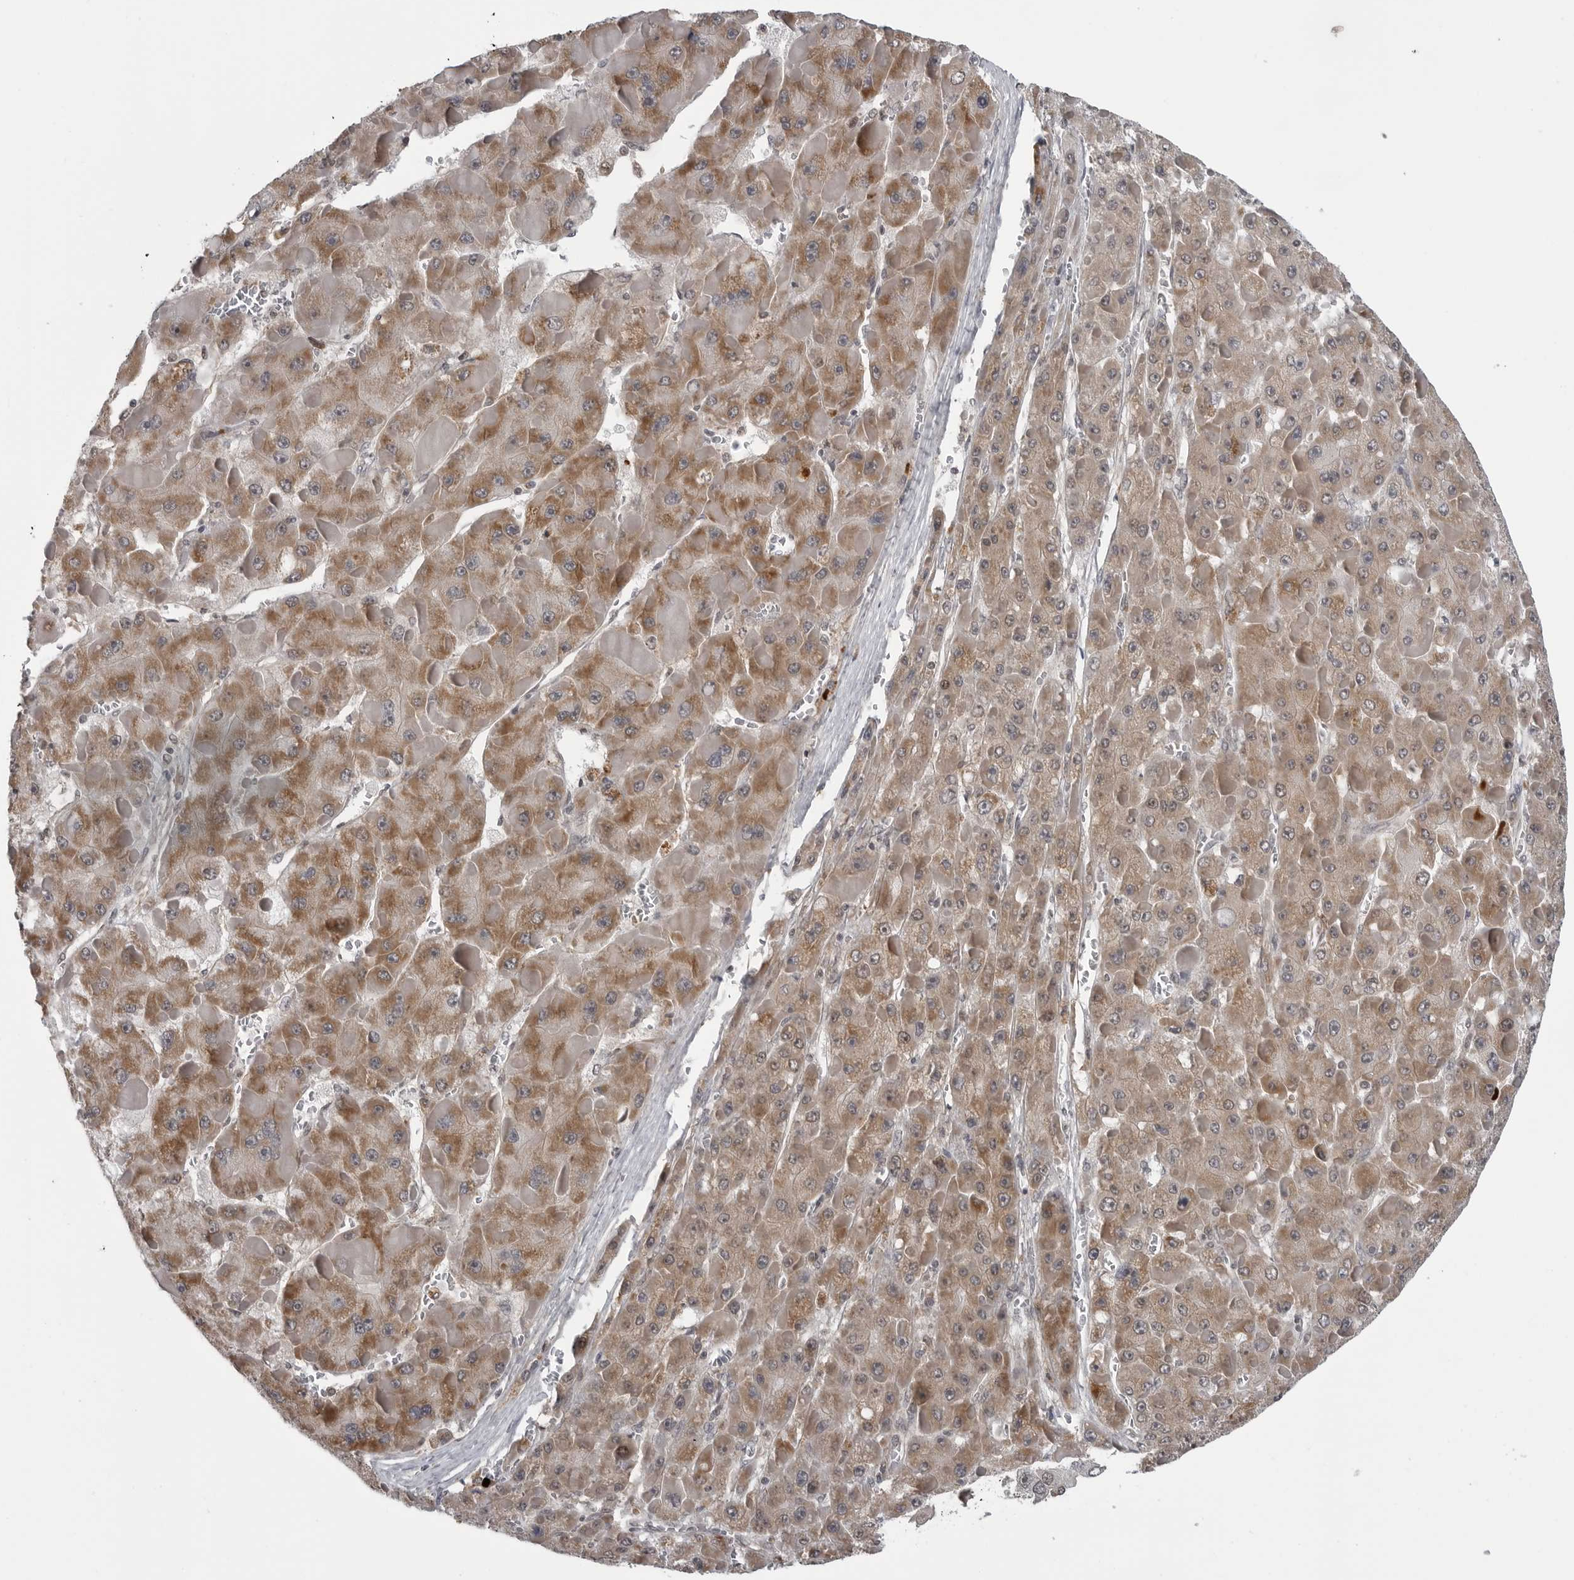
{"staining": {"intensity": "moderate", "quantity": ">75%", "location": "cytoplasmic/membranous"}, "tissue": "liver cancer", "cell_type": "Tumor cells", "image_type": "cancer", "snomed": [{"axis": "morphology", "description": "Carcinoma, Hepatocellular, NOS"}, {"axis": "topography", "description": "Liver"}], "caption": "This is a photomicrograph of immunohistochemistry (IHC) staining of hepatocellular carcinoma (liver), which shows moderate positivity in the cytoplasmic/membranous of tumor cells.", "gene": "FAAP100", "patient": {"sex": "female", "age": 73}}